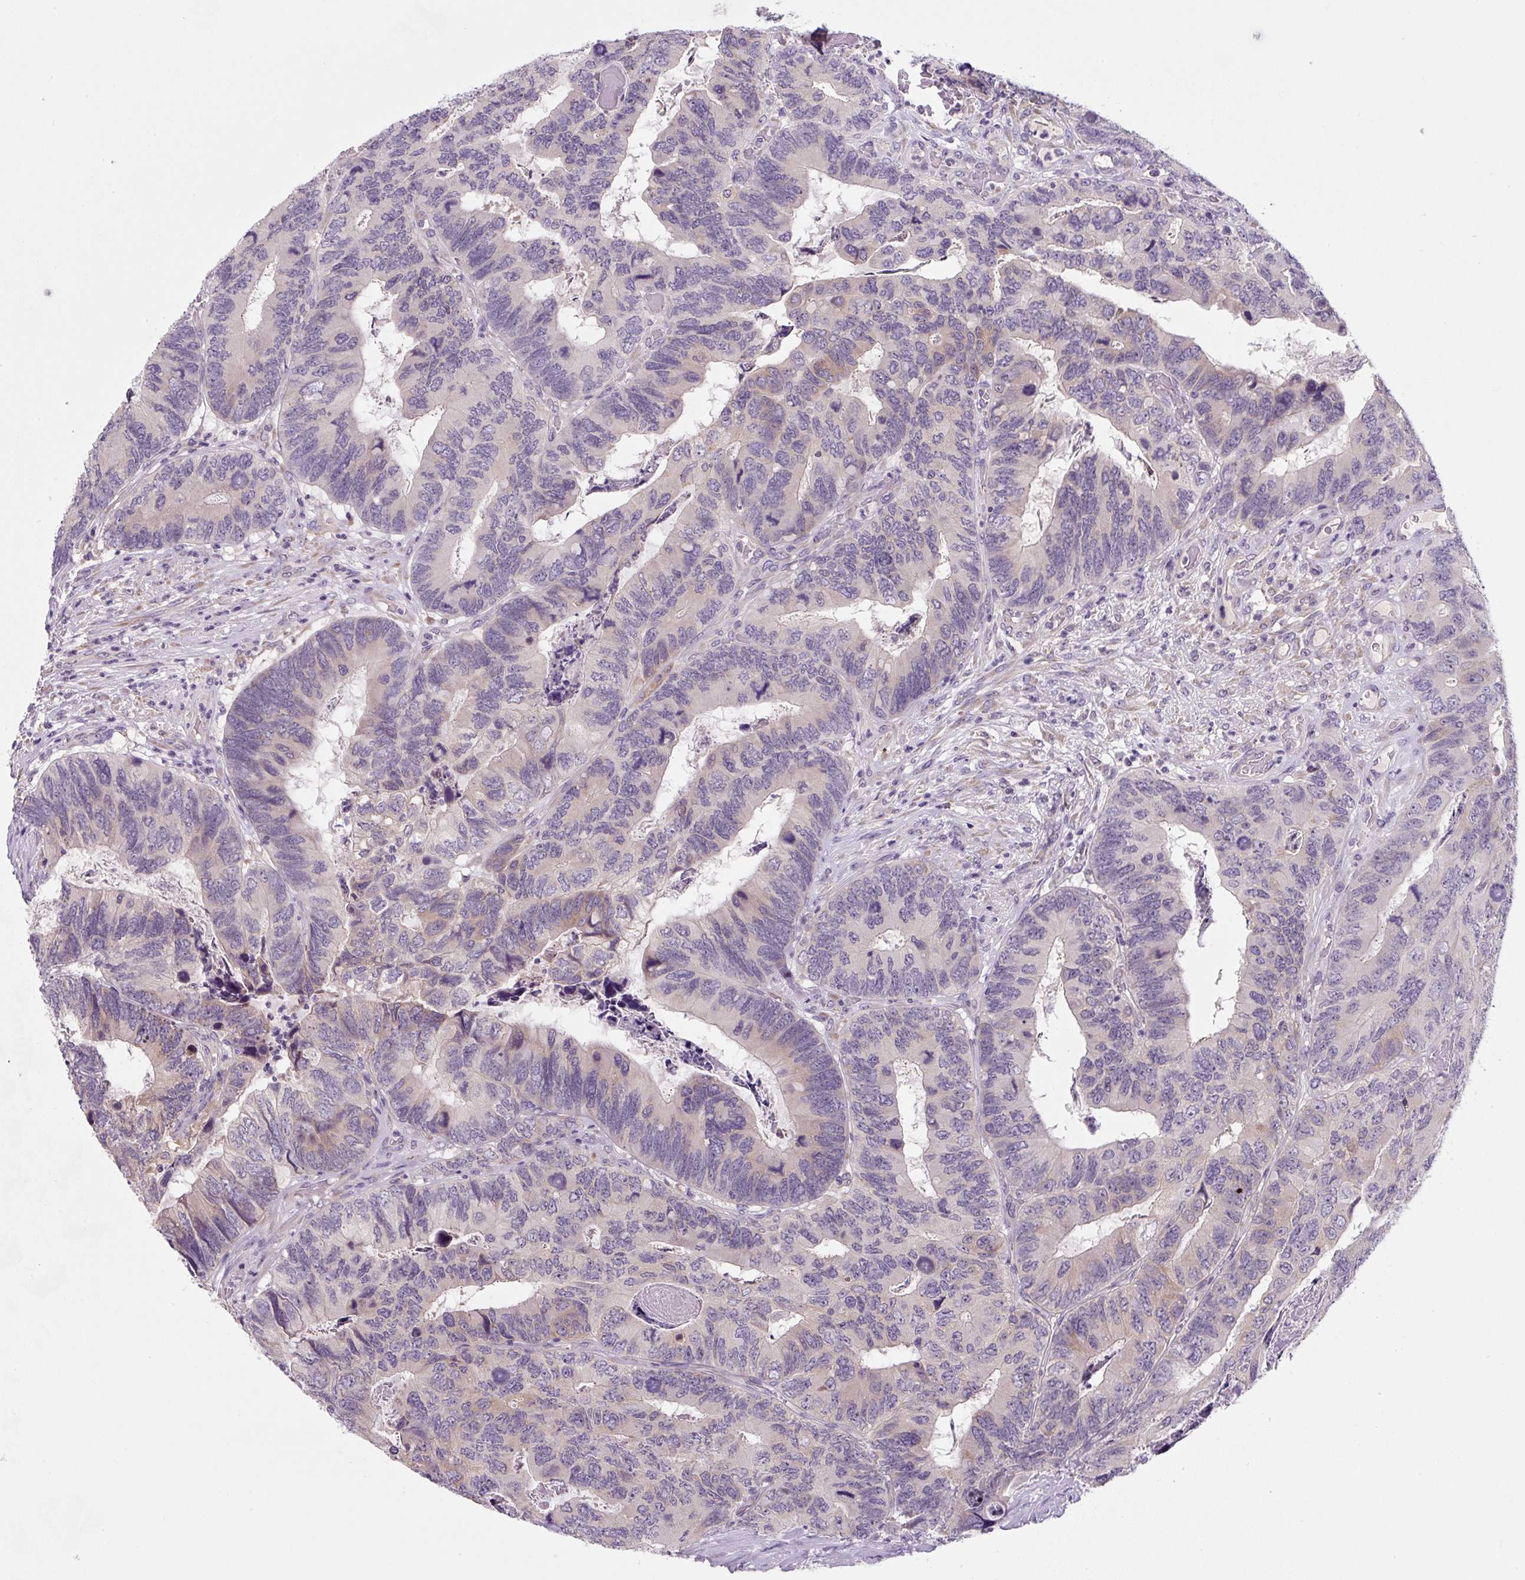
{"staining": {"intensity": "weak", "quantity": "<25%", "location": "cytoplasmic/membranous"}, "tissue": "colorectal cancer", "cell_type": "Tumor cells", "image_type": "cancer", "snomed": [{"axis": "morphology", "description": "Adenocarcinoma, NOS"}, {"axis": "topography", "description": "Colon"}], "caption": "Tumor cells are negative for brown protein staining in colorectal adenocarcinoma. (Stains: DAB IHC with hematoxylin counter stain, Microscopy: brightfield microscopy at high magnification).", "gene": "FZD5", "patient": {"sex": "female", "age": 67}}